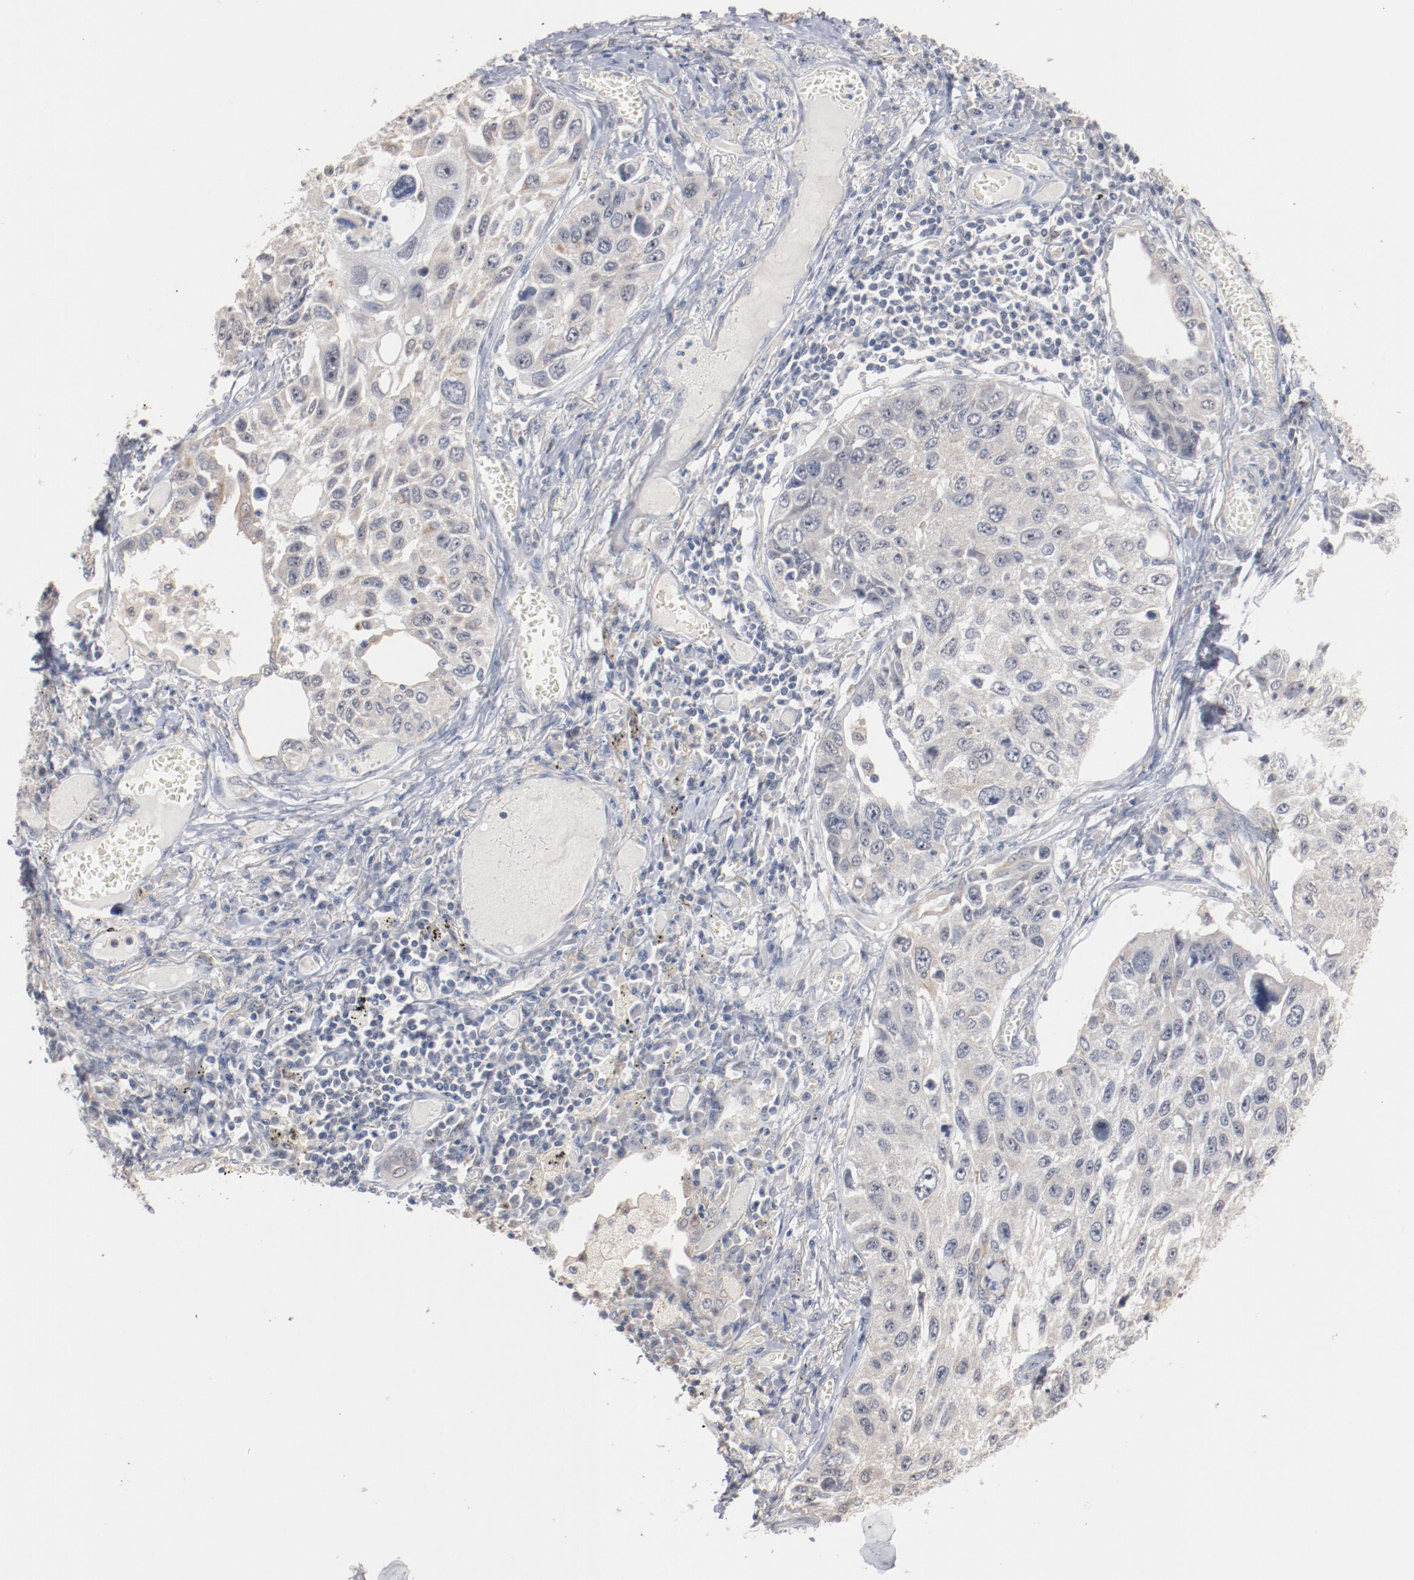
{"staining": {"intensity": "negative", "quantity": "none", "location": "none"}, "tissue": "lung cancer", "cell_type": "Tumor cells", "image_type": "cancer", "snomed": [{"axis": "morphology", "description": "Squamous cell carcinoma, NOS"}, {"axis": "topography", "description": "Lung"}], "caption": "An image of human lung cancer (squamous cell carcinoma) is negative for staining in tumor cells.", "gene": "ERICH1", "patient": {"sex": "male", "age": 71}}